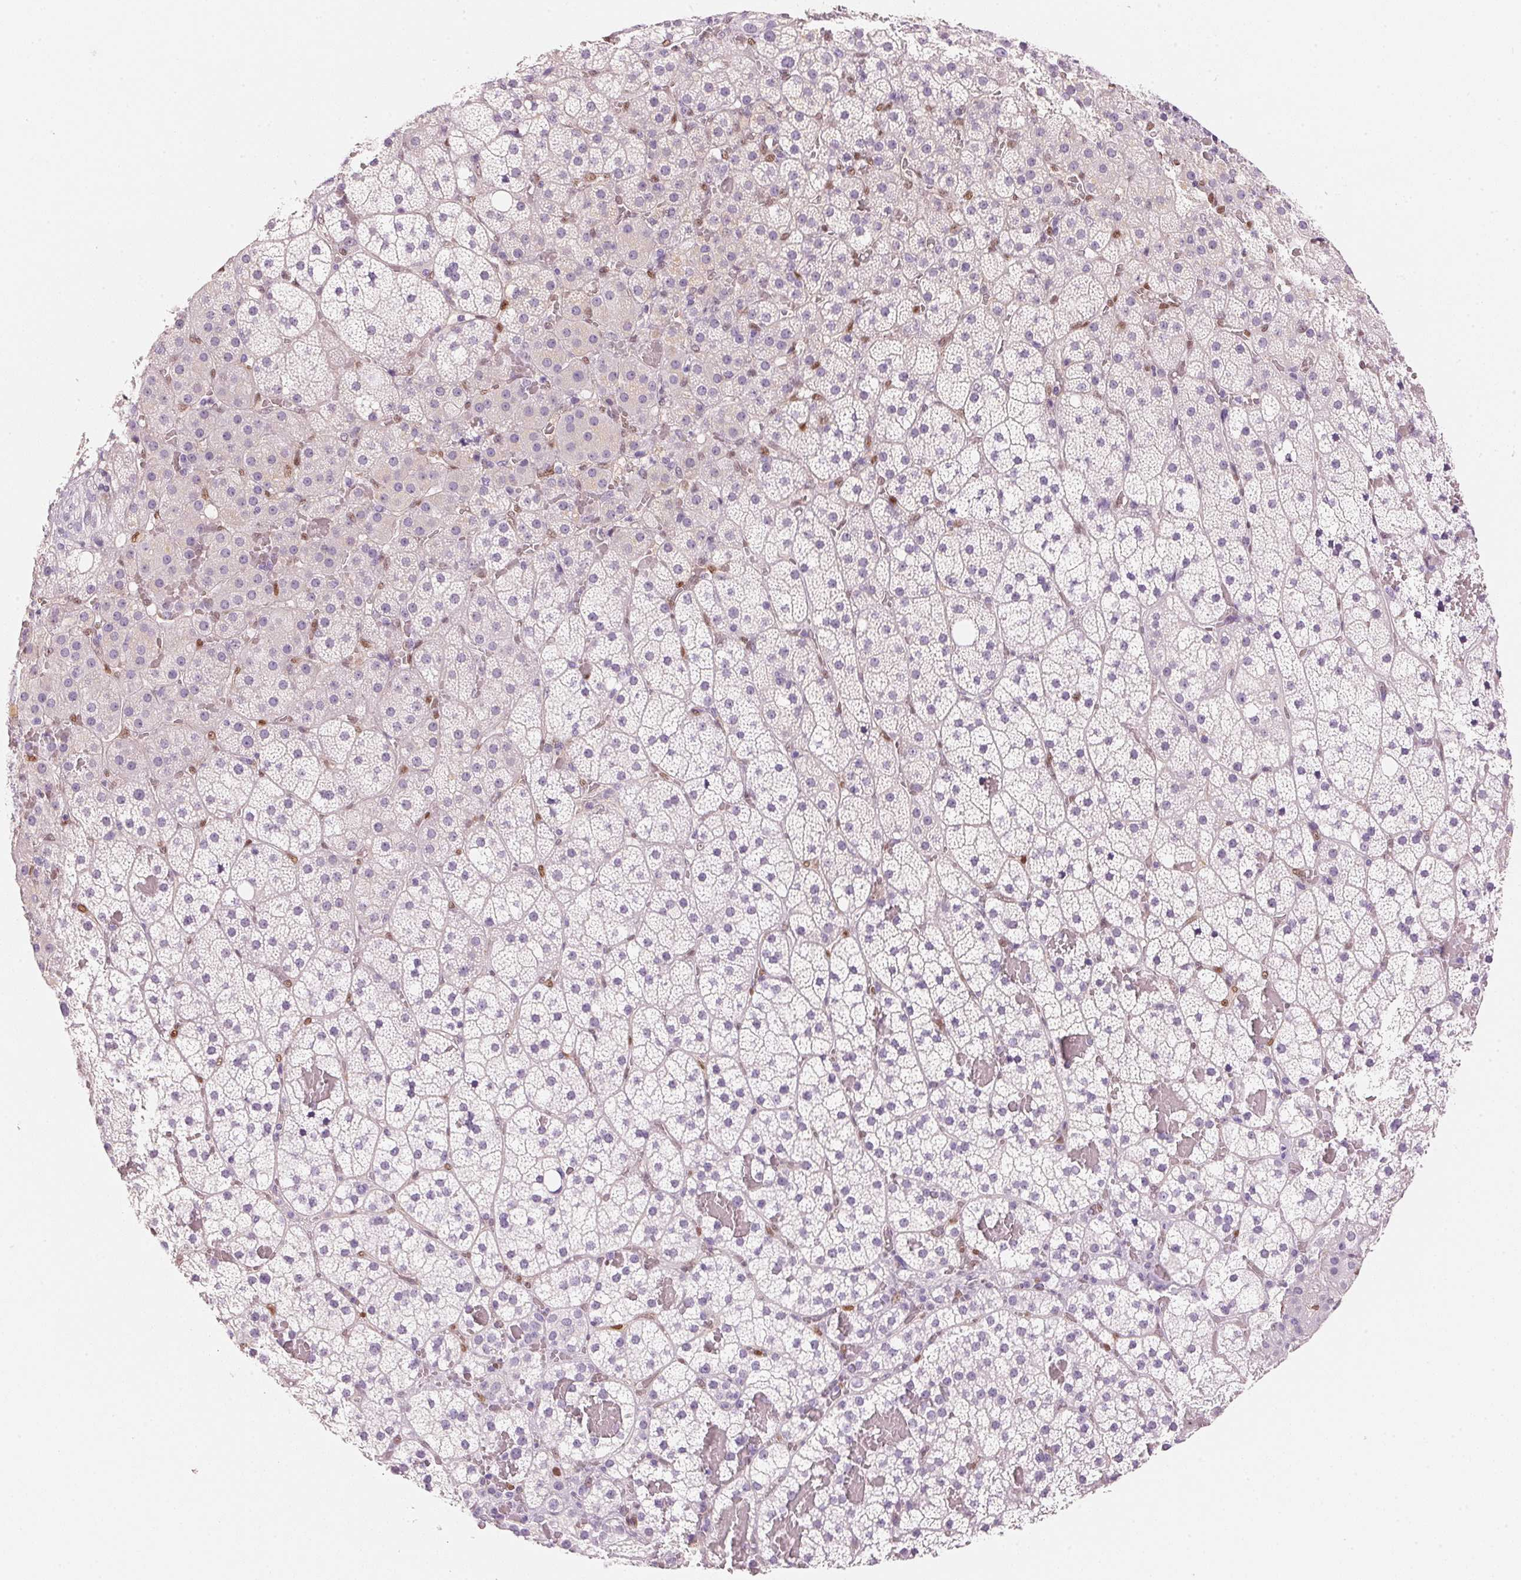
{"staining": {"intensity": "negative", "quantity": "none", "location": "none"}, "tissue": "adrenal gland", "cell_type": "Glandular cells", "image_type": "normal", "snomed": [{"axis": "morphology", "description": "Normal tissue, NOS"}, {"axis": "topography", "description": "Adrenal gland"}], "caption": "The image demonstrates no significant staining in glandular cells of adrenal gland. The staining was performed using DAB to visualize the protein expression in brown, while the nuclei were stained in blue with hematoxylin (Magnification: 20x).", "gene": "SMTN", "patient": {"sex": "male", "age": 53}}